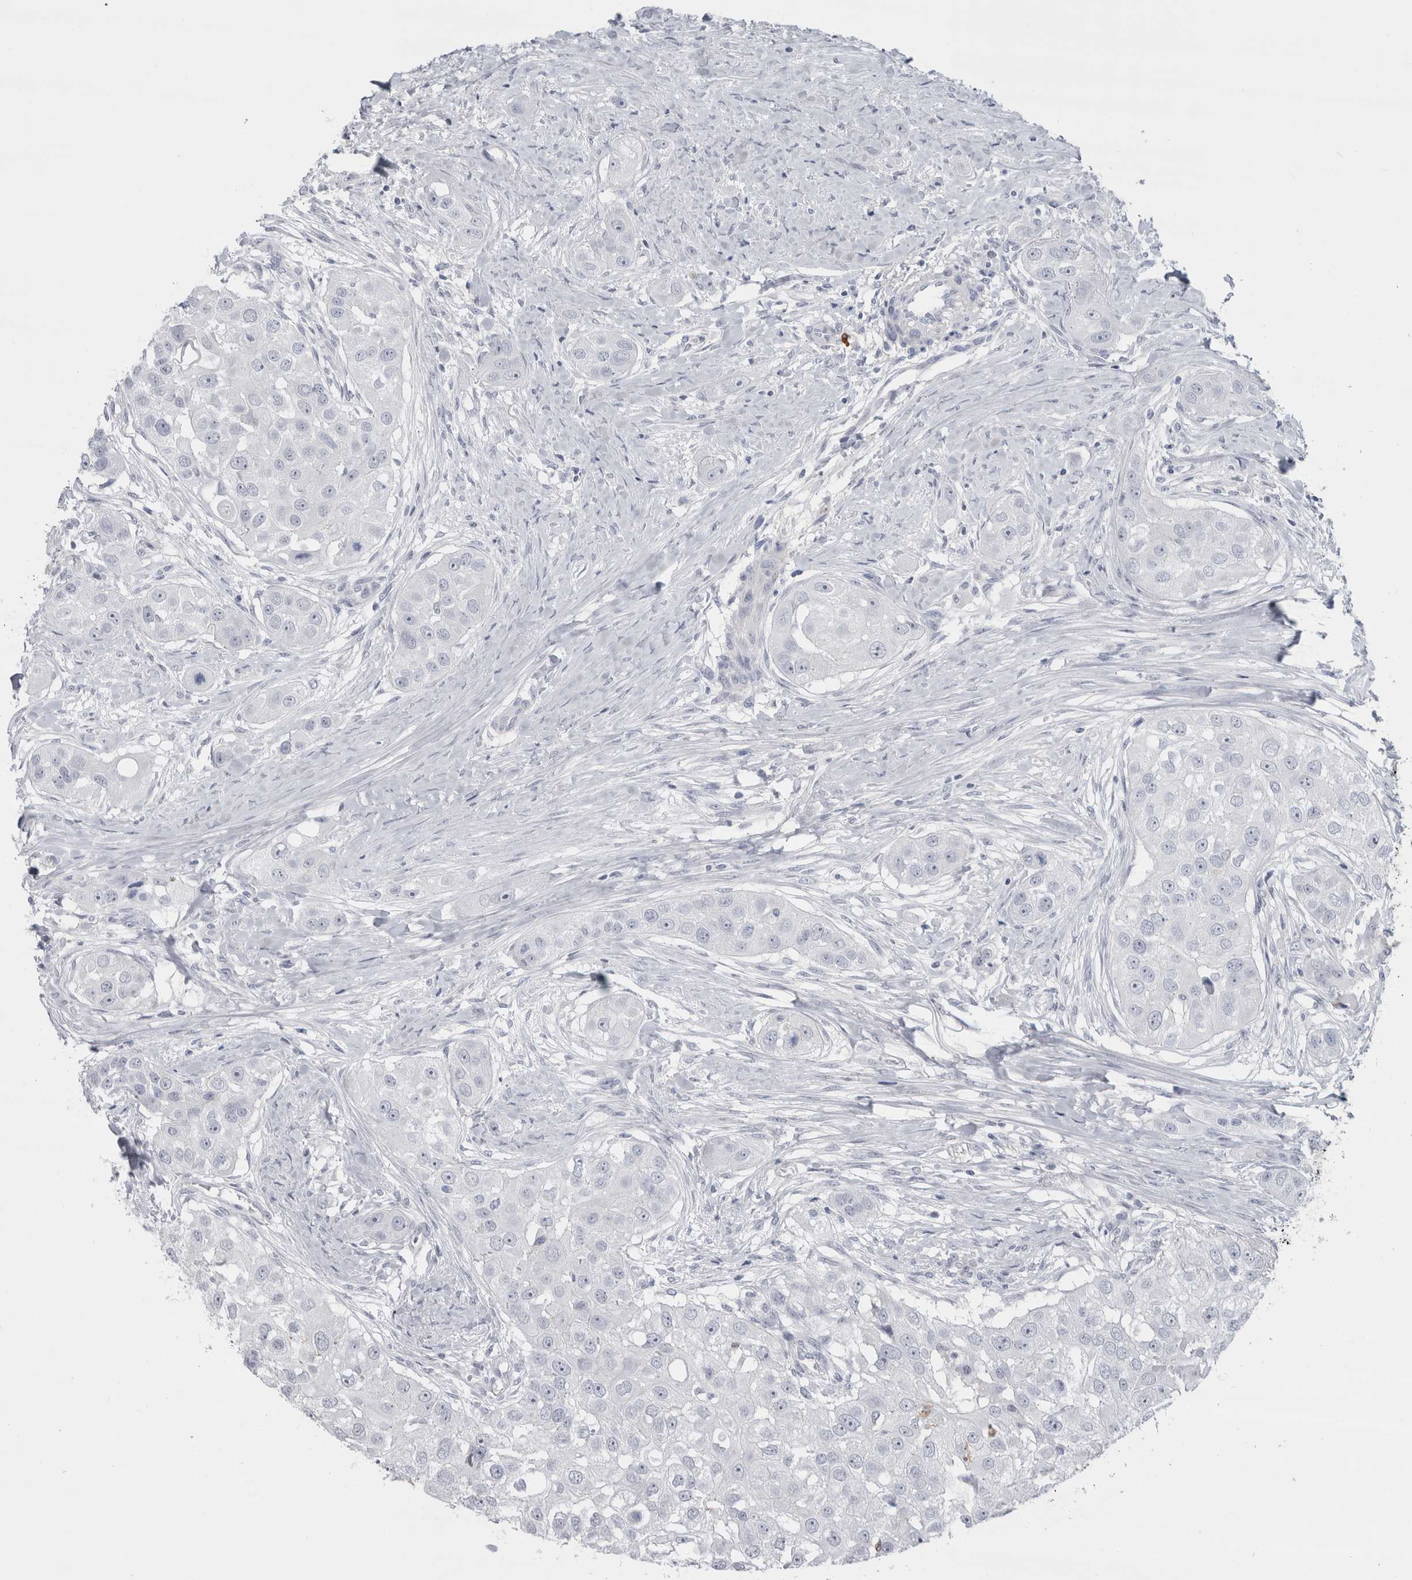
{"staining": {"intensity": "negative", "quantity": "none", "location": "none"}, "tissue": "head and neck cancer", "cell_type": "Tumor cells", "image_type": "cancer", "snomed": [{"axis": "morphology", "description": "Normal tissue, NOS"}, {"axis": "morphology", "description": "Squamous cell carcinoma, NOS"}, {"axis": "topography", "description": "Skeletal muscle"}, {"axis": "topography", "description": "Head-Neck"}], "caption": "IHC histopathology image of head and neck squamous cell carcinoma stained for a protein (brown), which shows no expression in tumor cells.", "gene": "CDH17", "patient": {"sex": "male", "age": 51}}